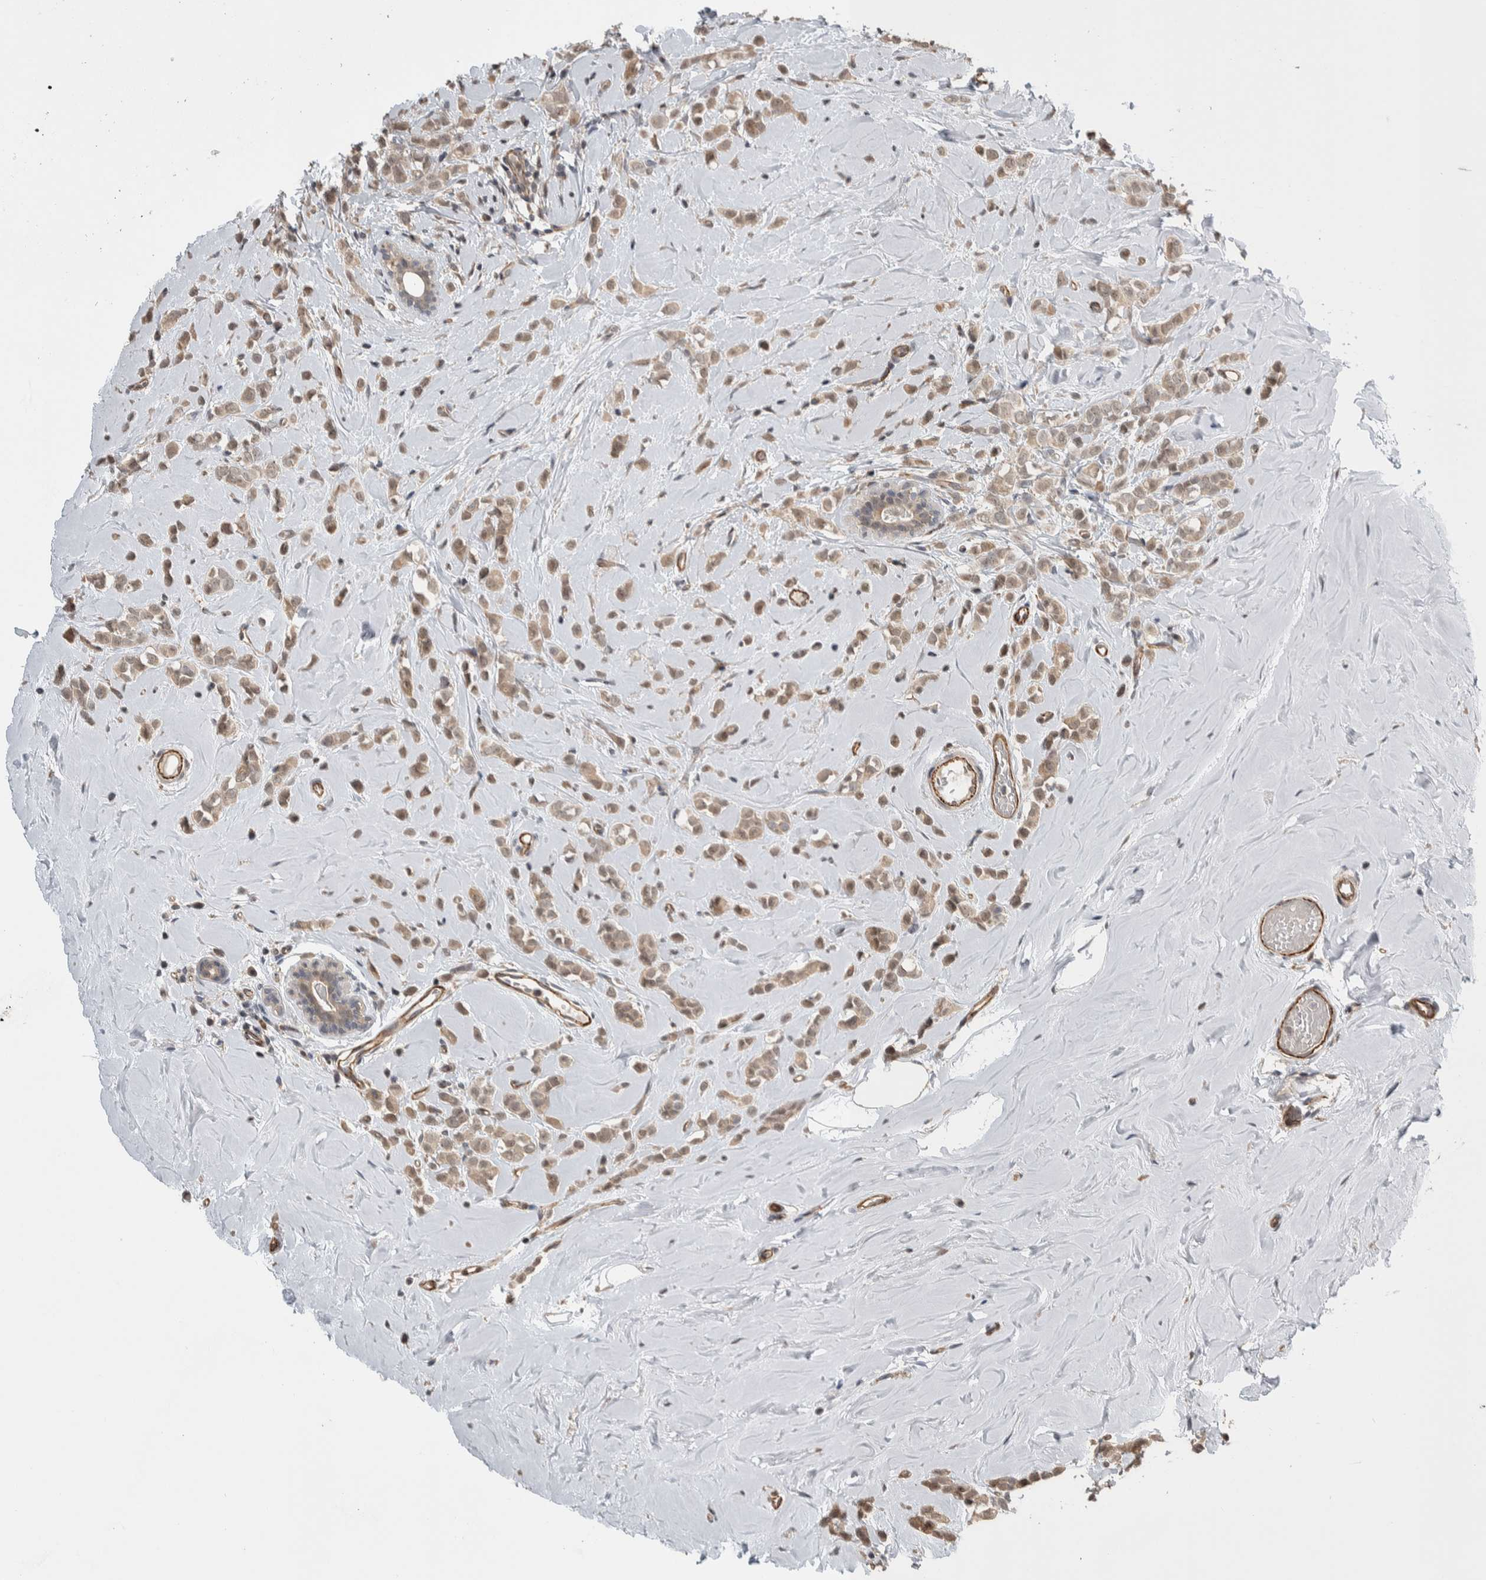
{"staining": {"intensity": "weak", "quantity": ">75%", "location": "cytoplasmic/membranous,nuclear"}, "tissue": "breast cancer", "cell_type": "Tumor cells", "image_type": "cancer", "snomed": [{"axis": "morphology", "description": "Lobular carcinoma"}, {"axis": "topography", "description": "Breast"}], "caption": "A photomicrograph of lobular carcinoma (breast) stained for a protein shows weak cytoplasmic/membranous and nuclear brown staining in tumor cells.", "gene": "PRDM4", "patient": {"sex": "female", "age": 47}}